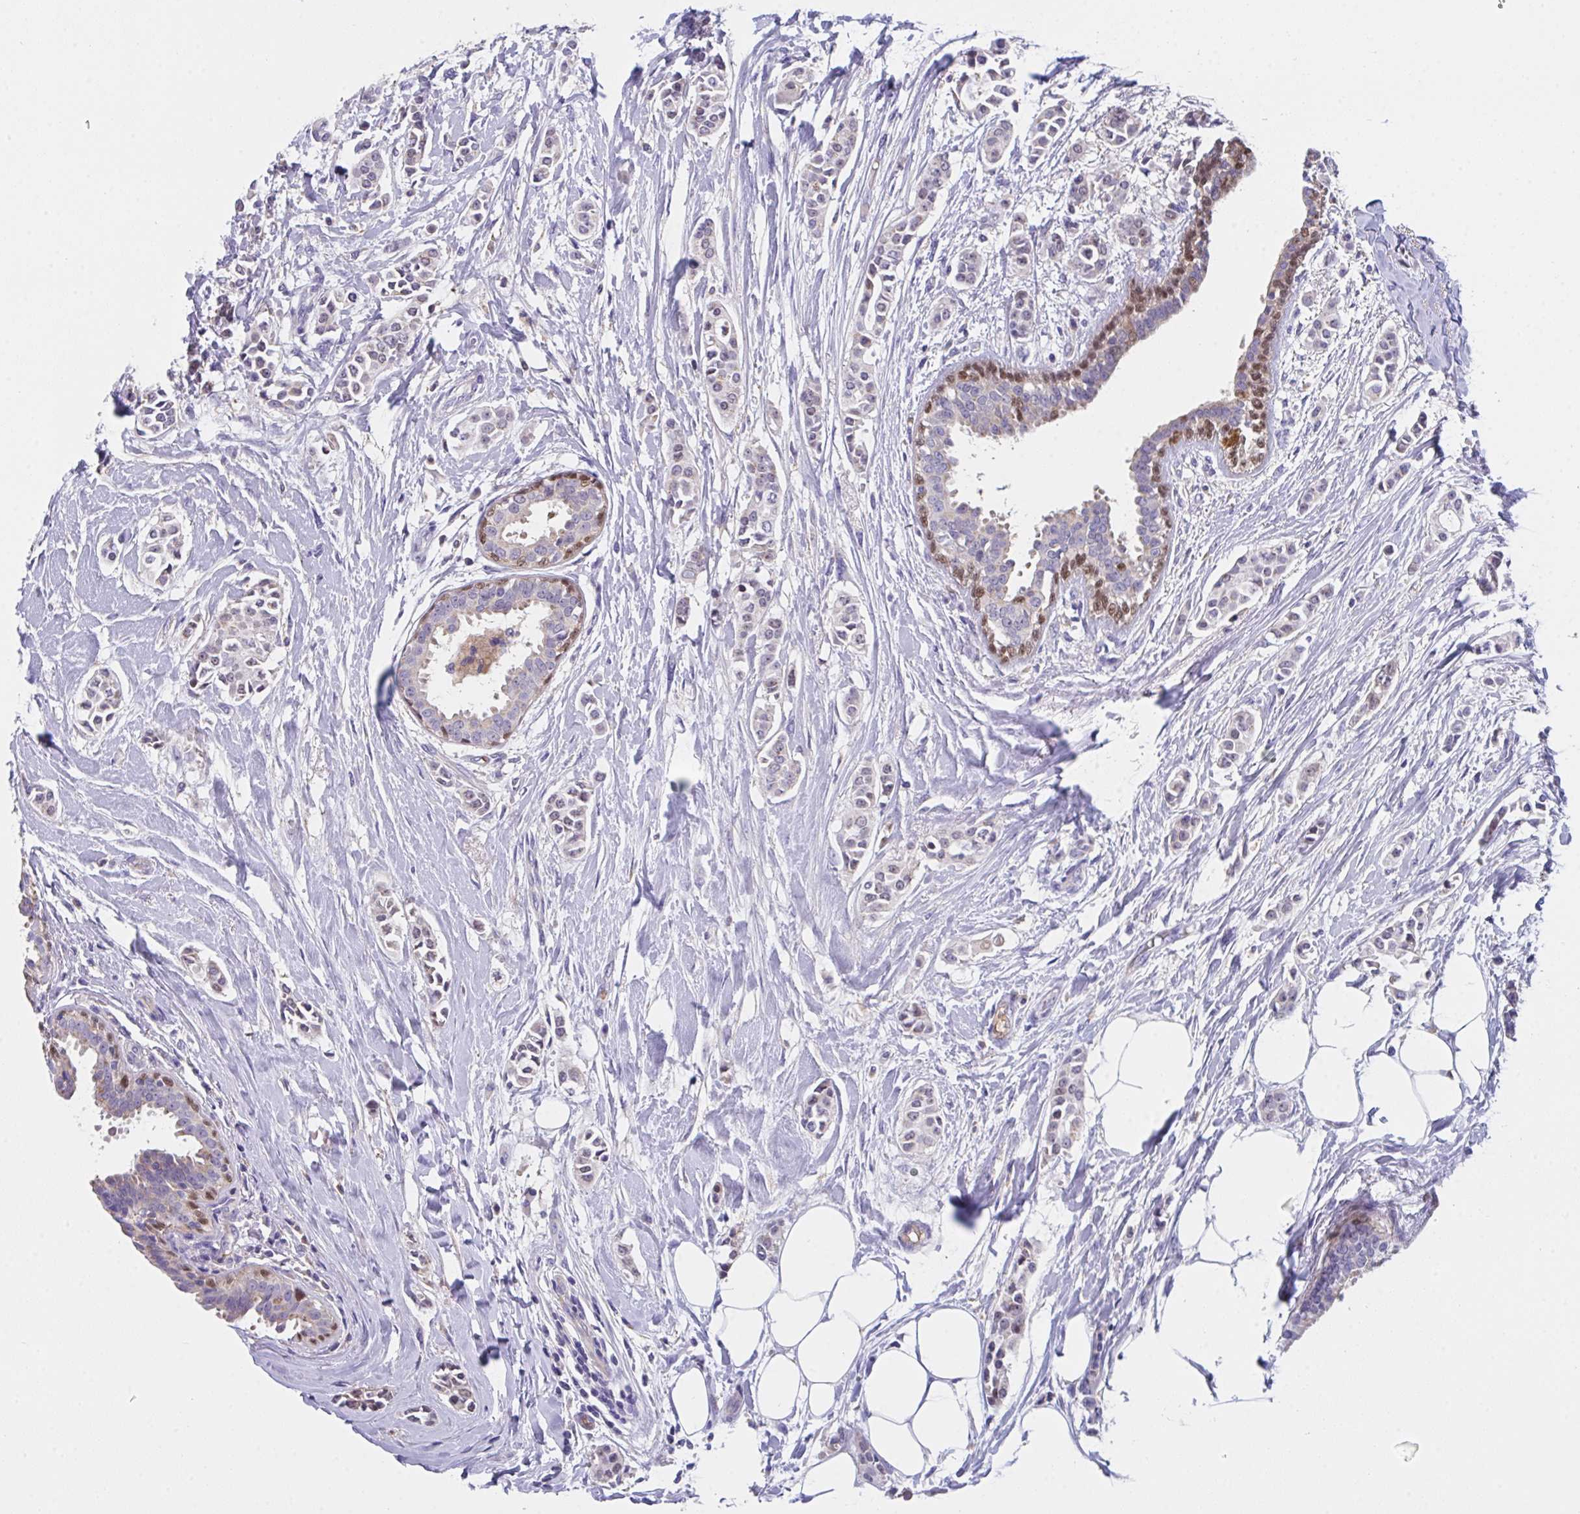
{"staining": {"intensity": "negative", "quantity": "none", "location": "none"}, "tissue": "breast cancer", "cell_type": "Tumor cells", "image_type": "cancer", "snomed": [{"axis": "morphology", "description": "Duct carcinoma"}, {"axis": "topography", "description": "Breast"}], "caption": "Immunohistochemistry of breast cancer (intraductal carcinoma) shows no positivity in tumor cells. The staining is performed using DAB (3,3'-diaminobenzidine) brown chromogen with nuclei counter-stained in using hematoxylin.", "gene": "TFAP2C", "patient": {"sex": "female", "age": 64}}